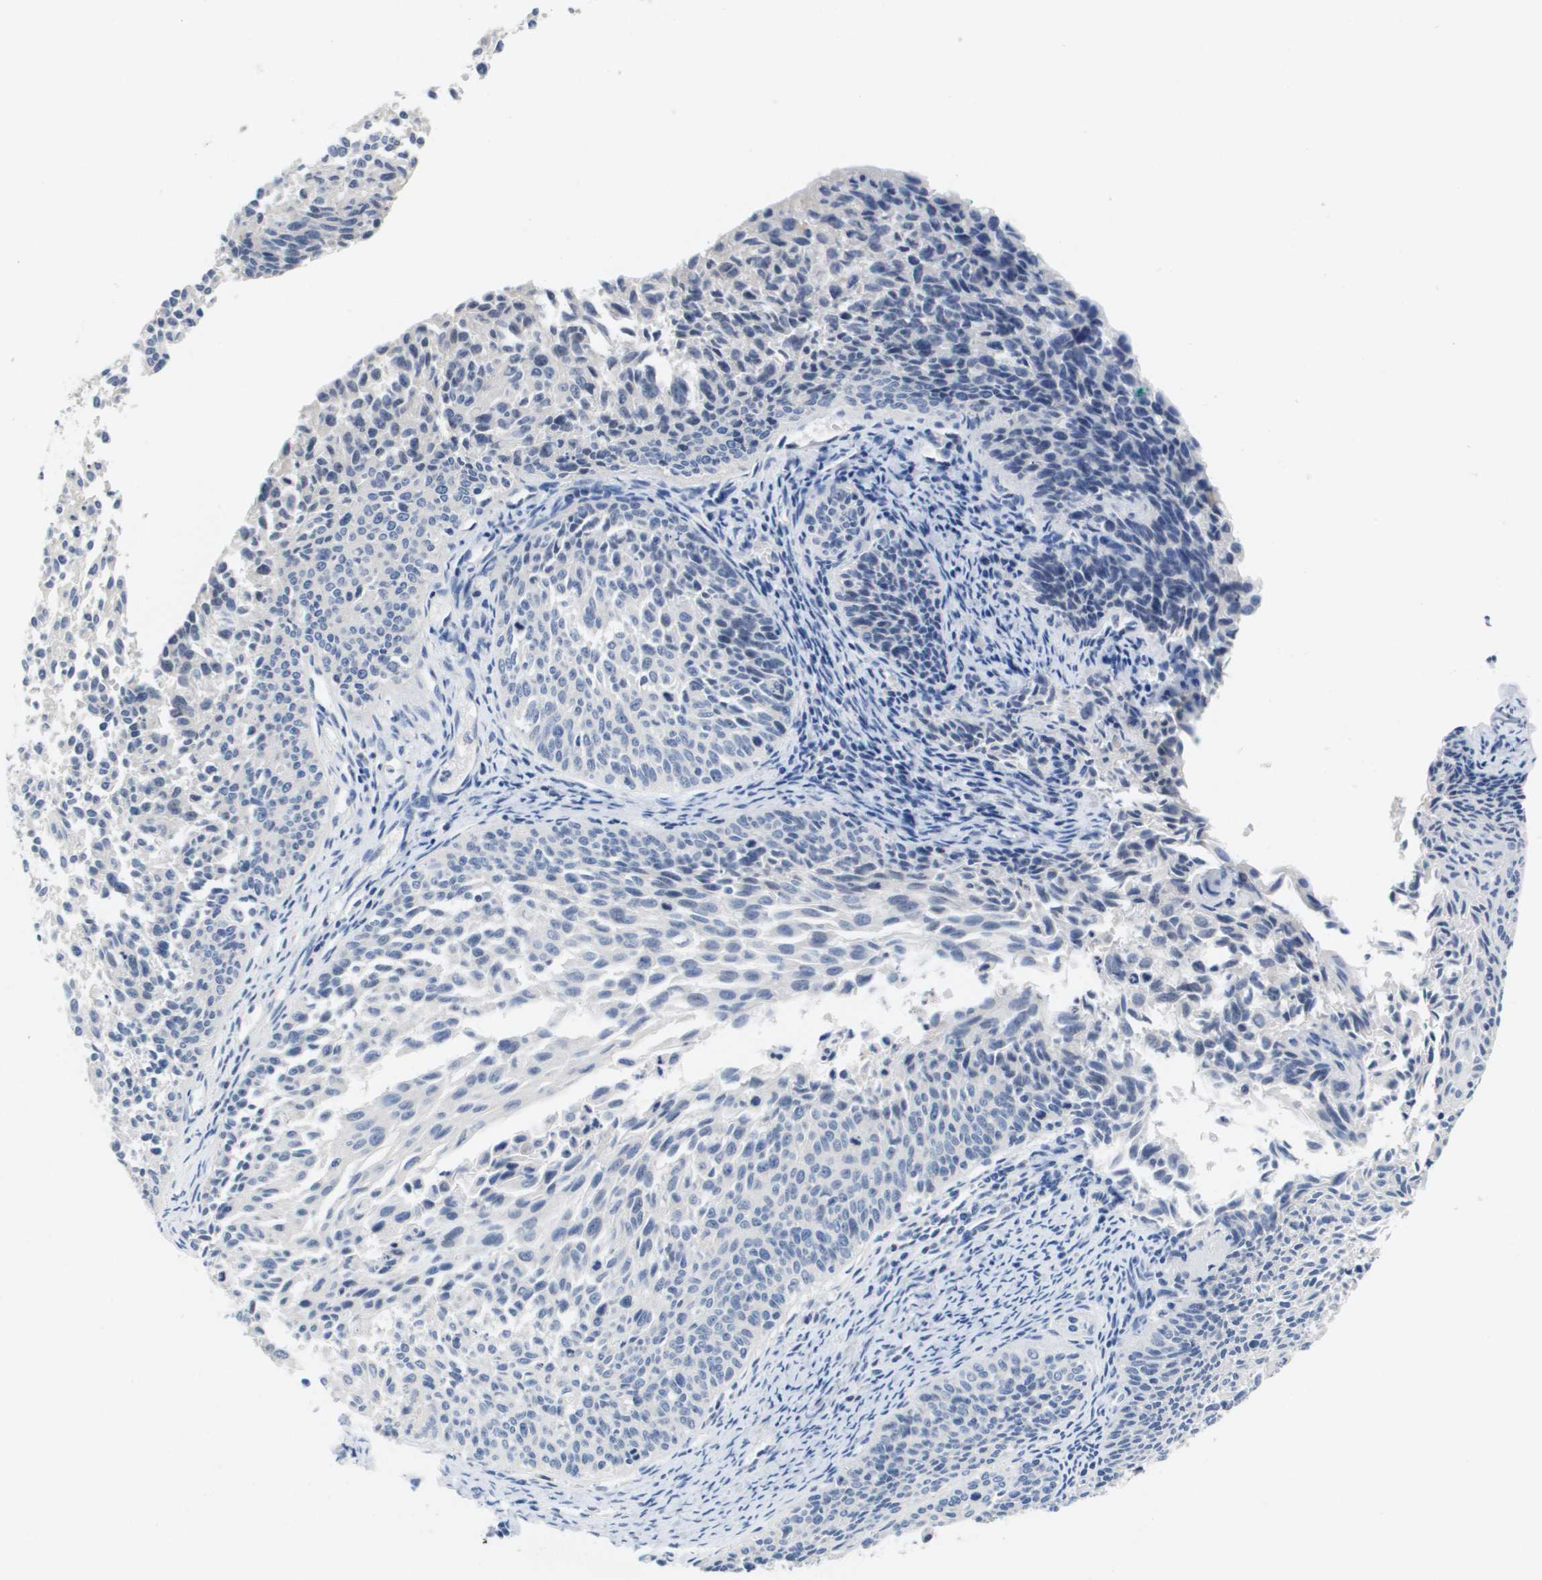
{"staining": {"intensity": "negative", "quantity": "none", "location": "none"}, "tissue": "cervical cancer", "cell_type": "Tumor cells", "image_type": "cancer", "snomed": [{"axis": "morphology", "description": "Squamous cell carcinoma, NOS"}, {"axis": "topography", "description": "Cervix"}], "caption": "Histopathology image shows no protein staining in tumor cells of cervical cancer tissue.", "gene": "CAPN11", "patient": {"sex": "female", "age": 55}}